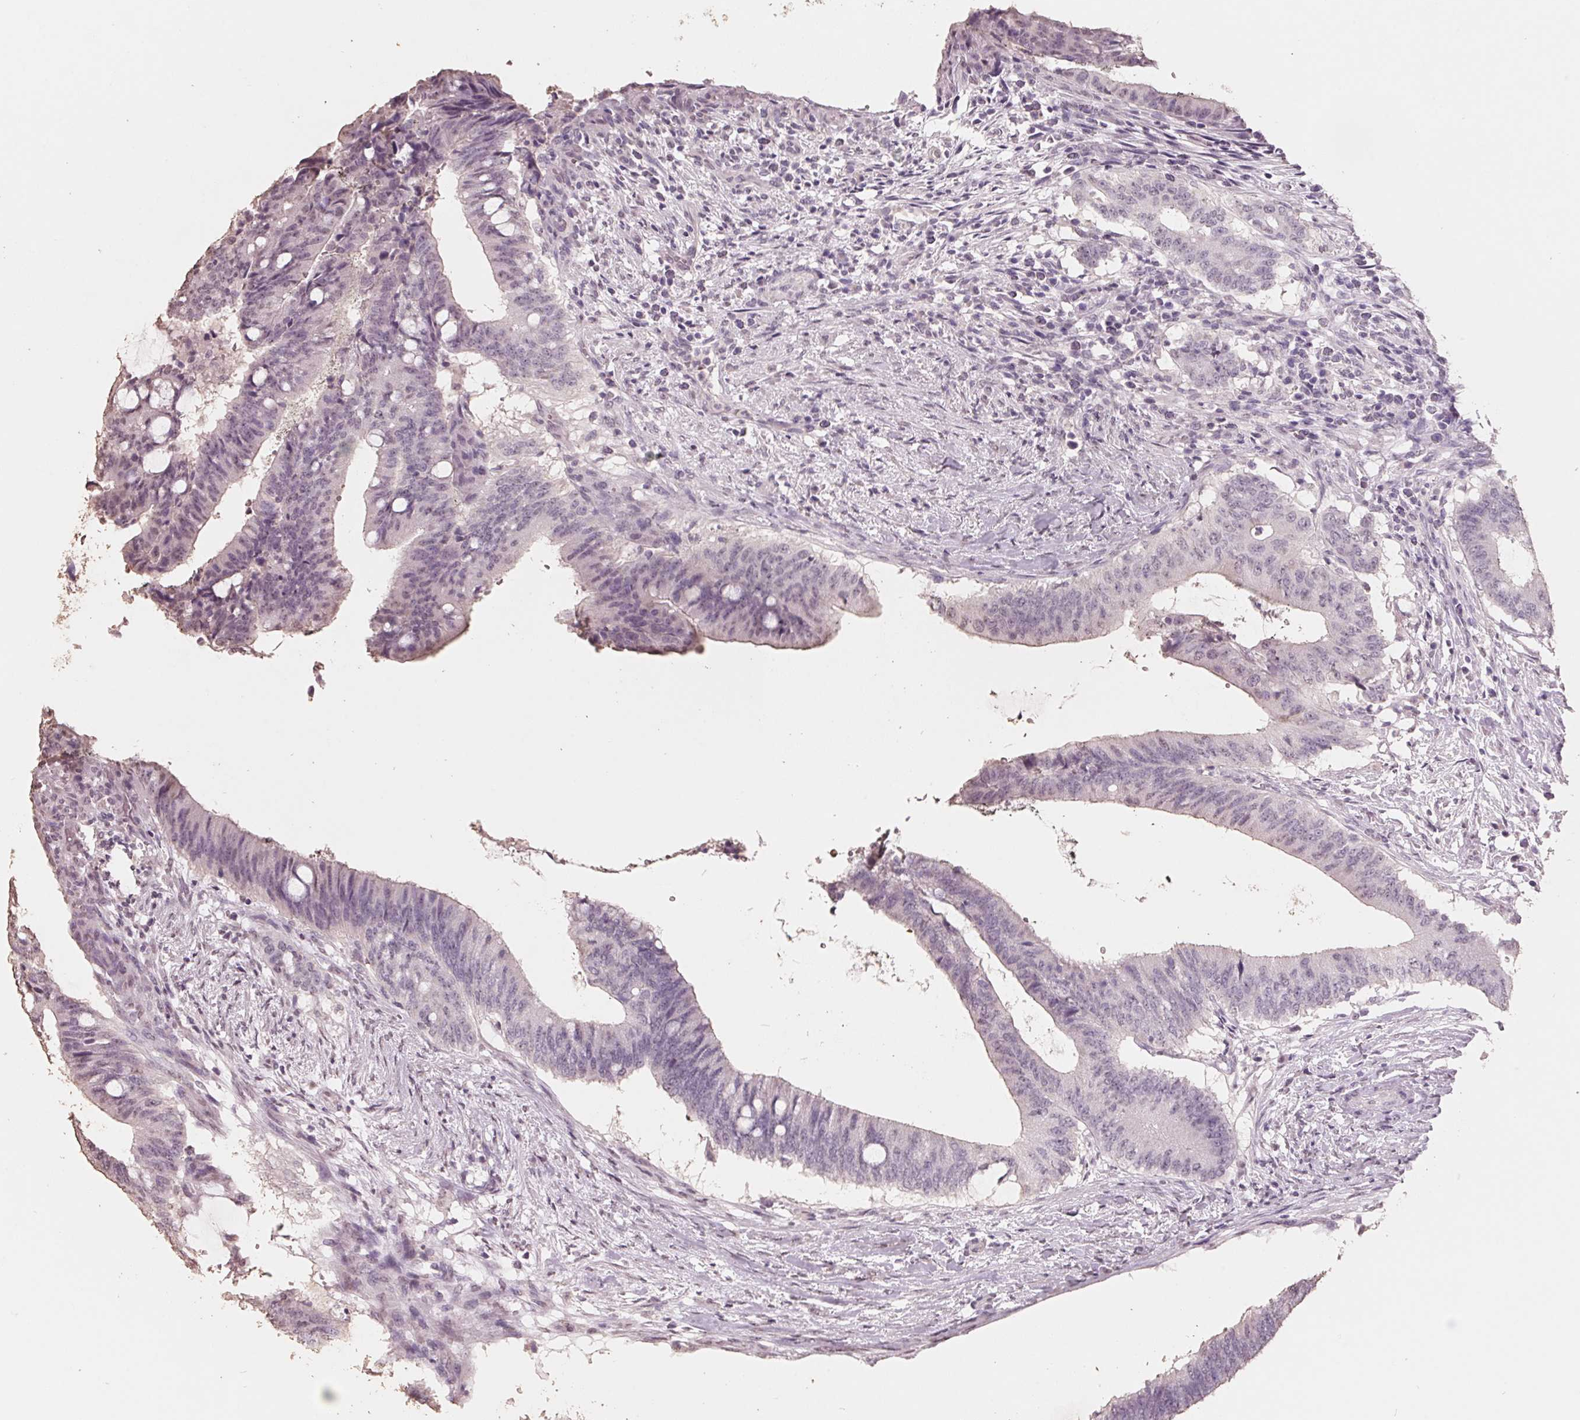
{"staining": {"intensity": "negative", "quantity": "none", "location": "none"}, "tissue": "colorectal cancer", "cell_type": "Tumor cells", "image_type": "cancer", "snomed": [{"axis": "morphology", "description": "Adenocarcinoma, NOS"}, {"axis": "topography", "description": "Colon"}], "caption": "Immunohistochemistry (IHC) of human colorectal adenocarcinoma demonstrates no staining in tumor cells. The staining is performed using DAB (3,3'-diaminobenzidine) brown chromogen with nuclei counter-stained in using hematoxylin.", "gene": "FTCD", "patient": {"sex": "female", "age": 43}}